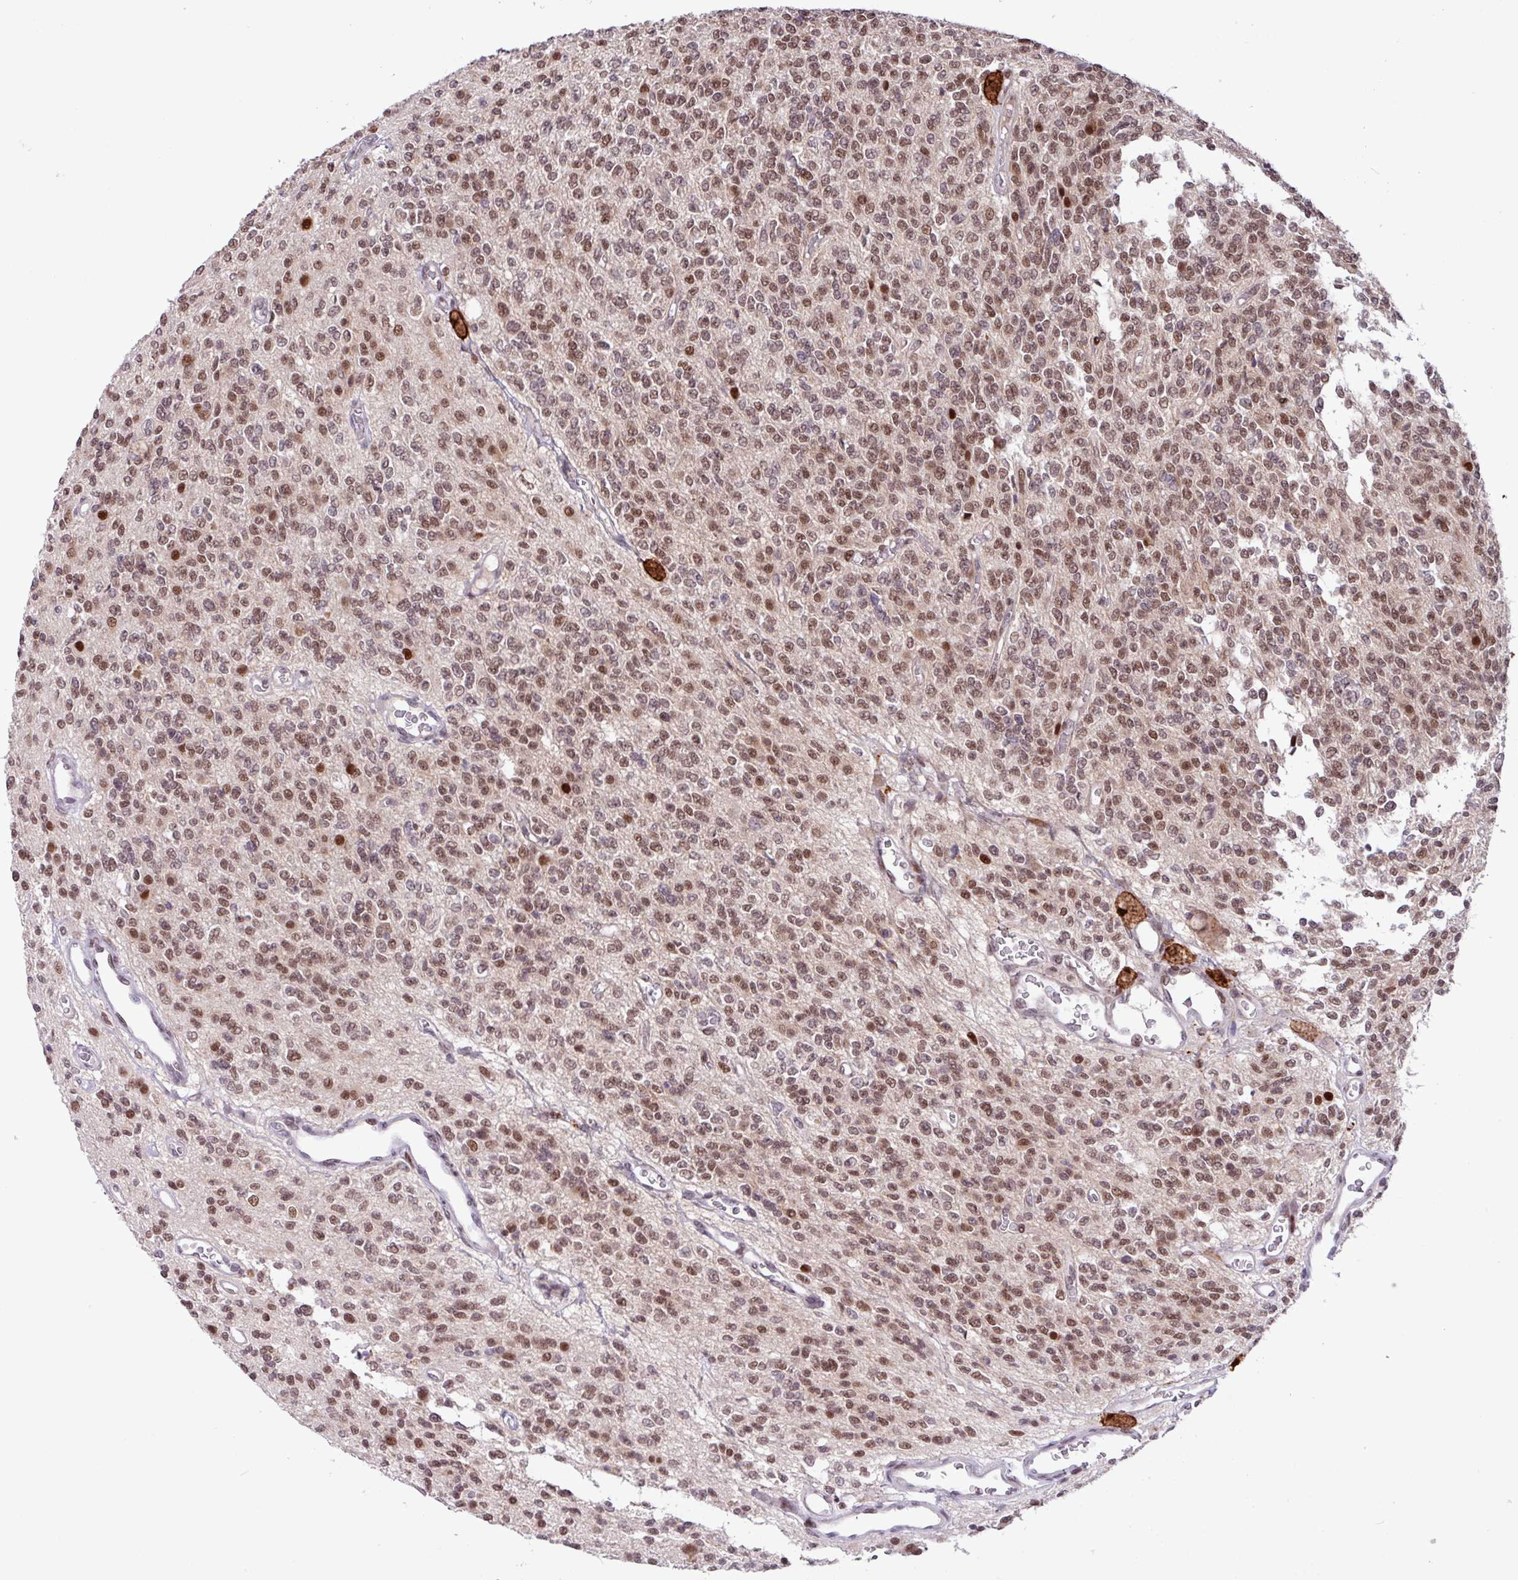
{"staining": {"intensity": "moderate", "quantity": ">75%", "location": "nuclear"}, "tissue": "glioma", "cell_type": "Tumor cells", "image_type": "cancer", "snomed": [{"axis": "morphology", "description": "Glioma, malignant, High grade"}, {"axis": "topography", "description": "Brain"}], "caption": "Immunohistochemistry (IHC) (DAB (3,3'-diaminobenzidine)) staining of high-grade glioma (malignant) displays moderate nuclear protein staining in approximately >75% of tumor cells.", "gene": "BRD3", "patient": {"sex": "male", "age": 34}}